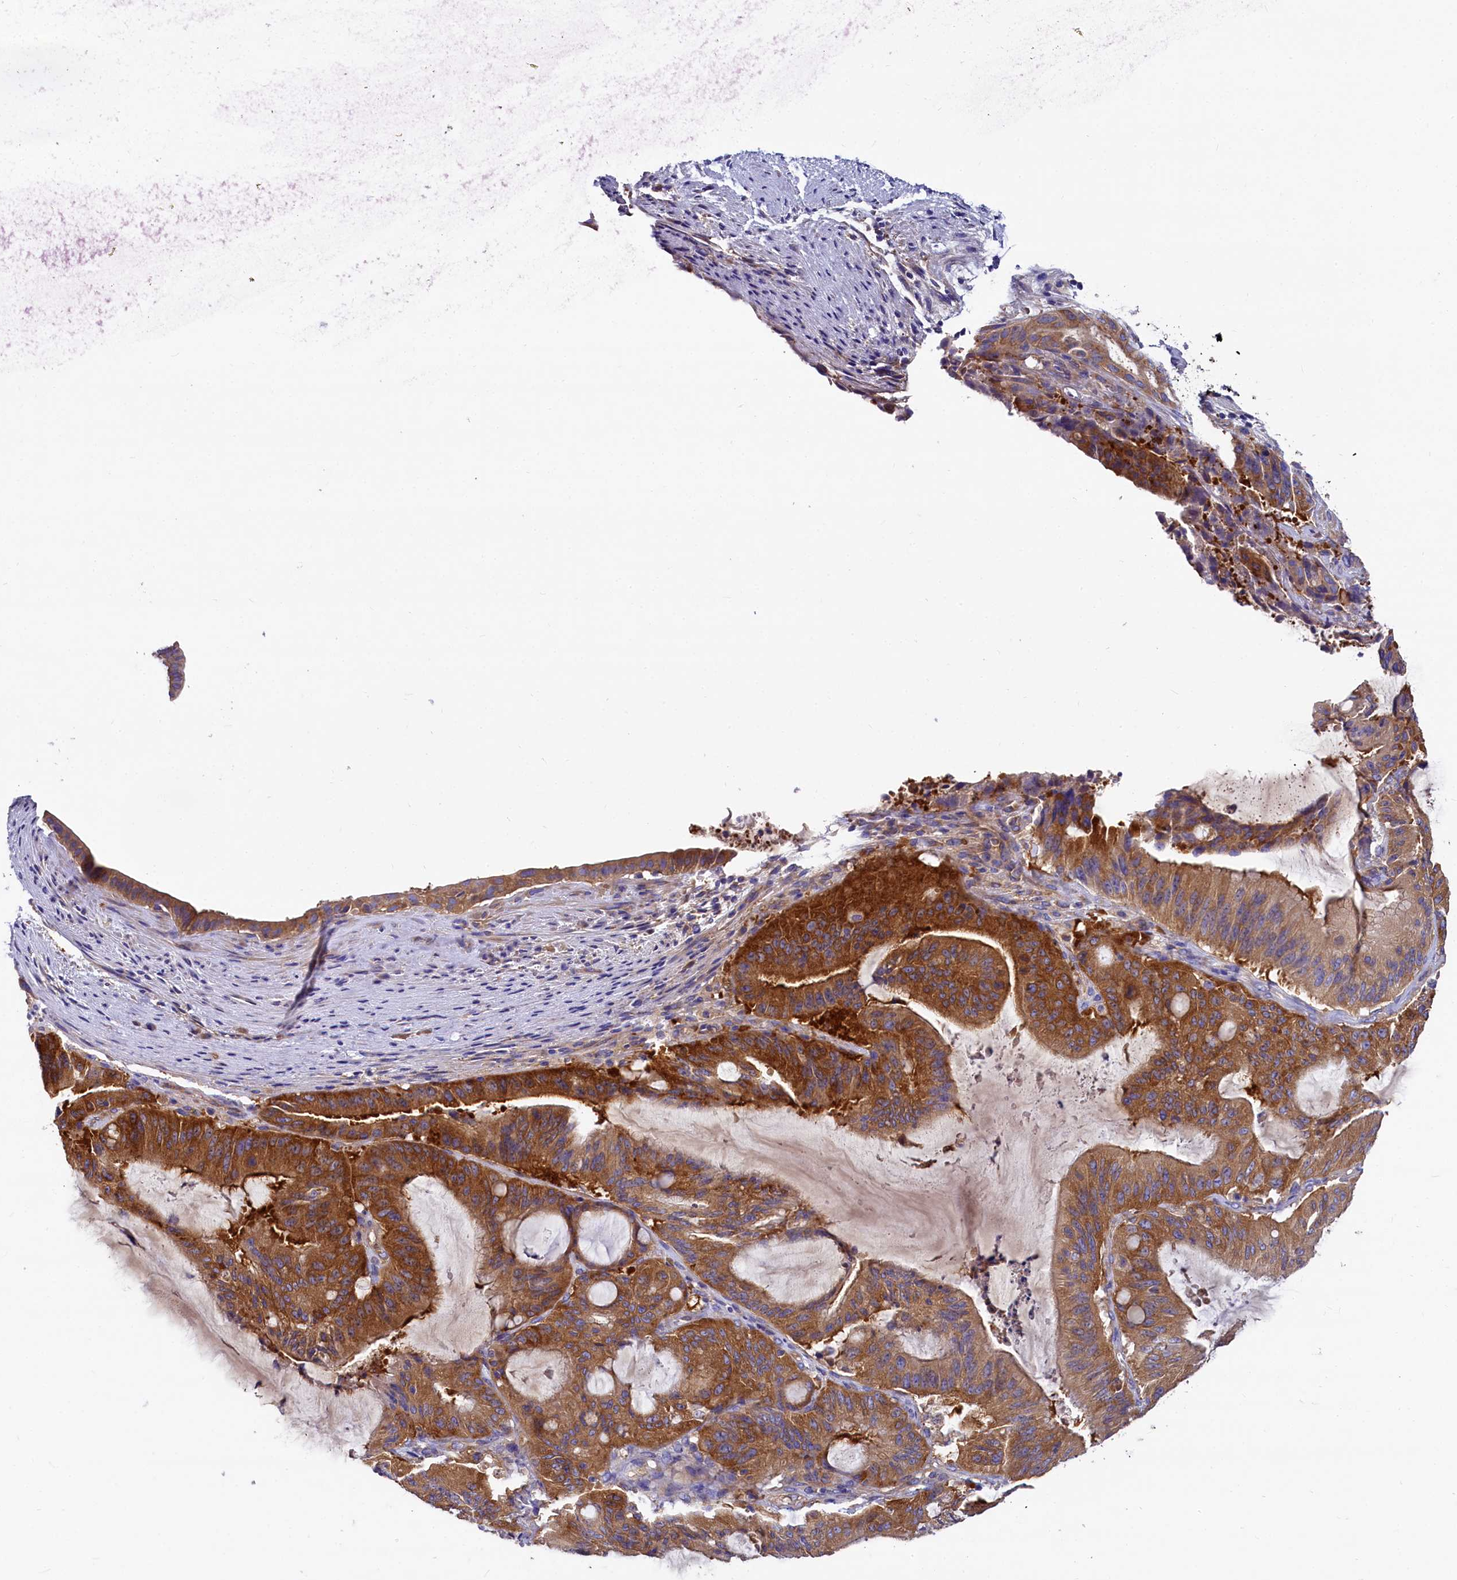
{"staining": {"intensity": "strong", "quantity": ">75%", "location": "cytoplasmic/membranous"}, "tissue": "liver cancer", "cell_type": "Tumor cells", "image_type": "cancer", "snomed": [{"axis": "morphology", "description": "Normal tissue, NOS"}, {"axis": "morphology", "description": "Cholangiocarcinoma"}, {"axis": "topography", "description": "Liver"}, {"axis": "topography", "description": "Peripheral nerve tissue"}], "caption": "A brown stain labels strong cytoplasmic/membranous staining of a protein in liver cancer tumor cells. (DAB IHC with brightfield microscopy, high magnification).", "gene": "QARS1", "patient": {"sex": "female", "age": 73}}